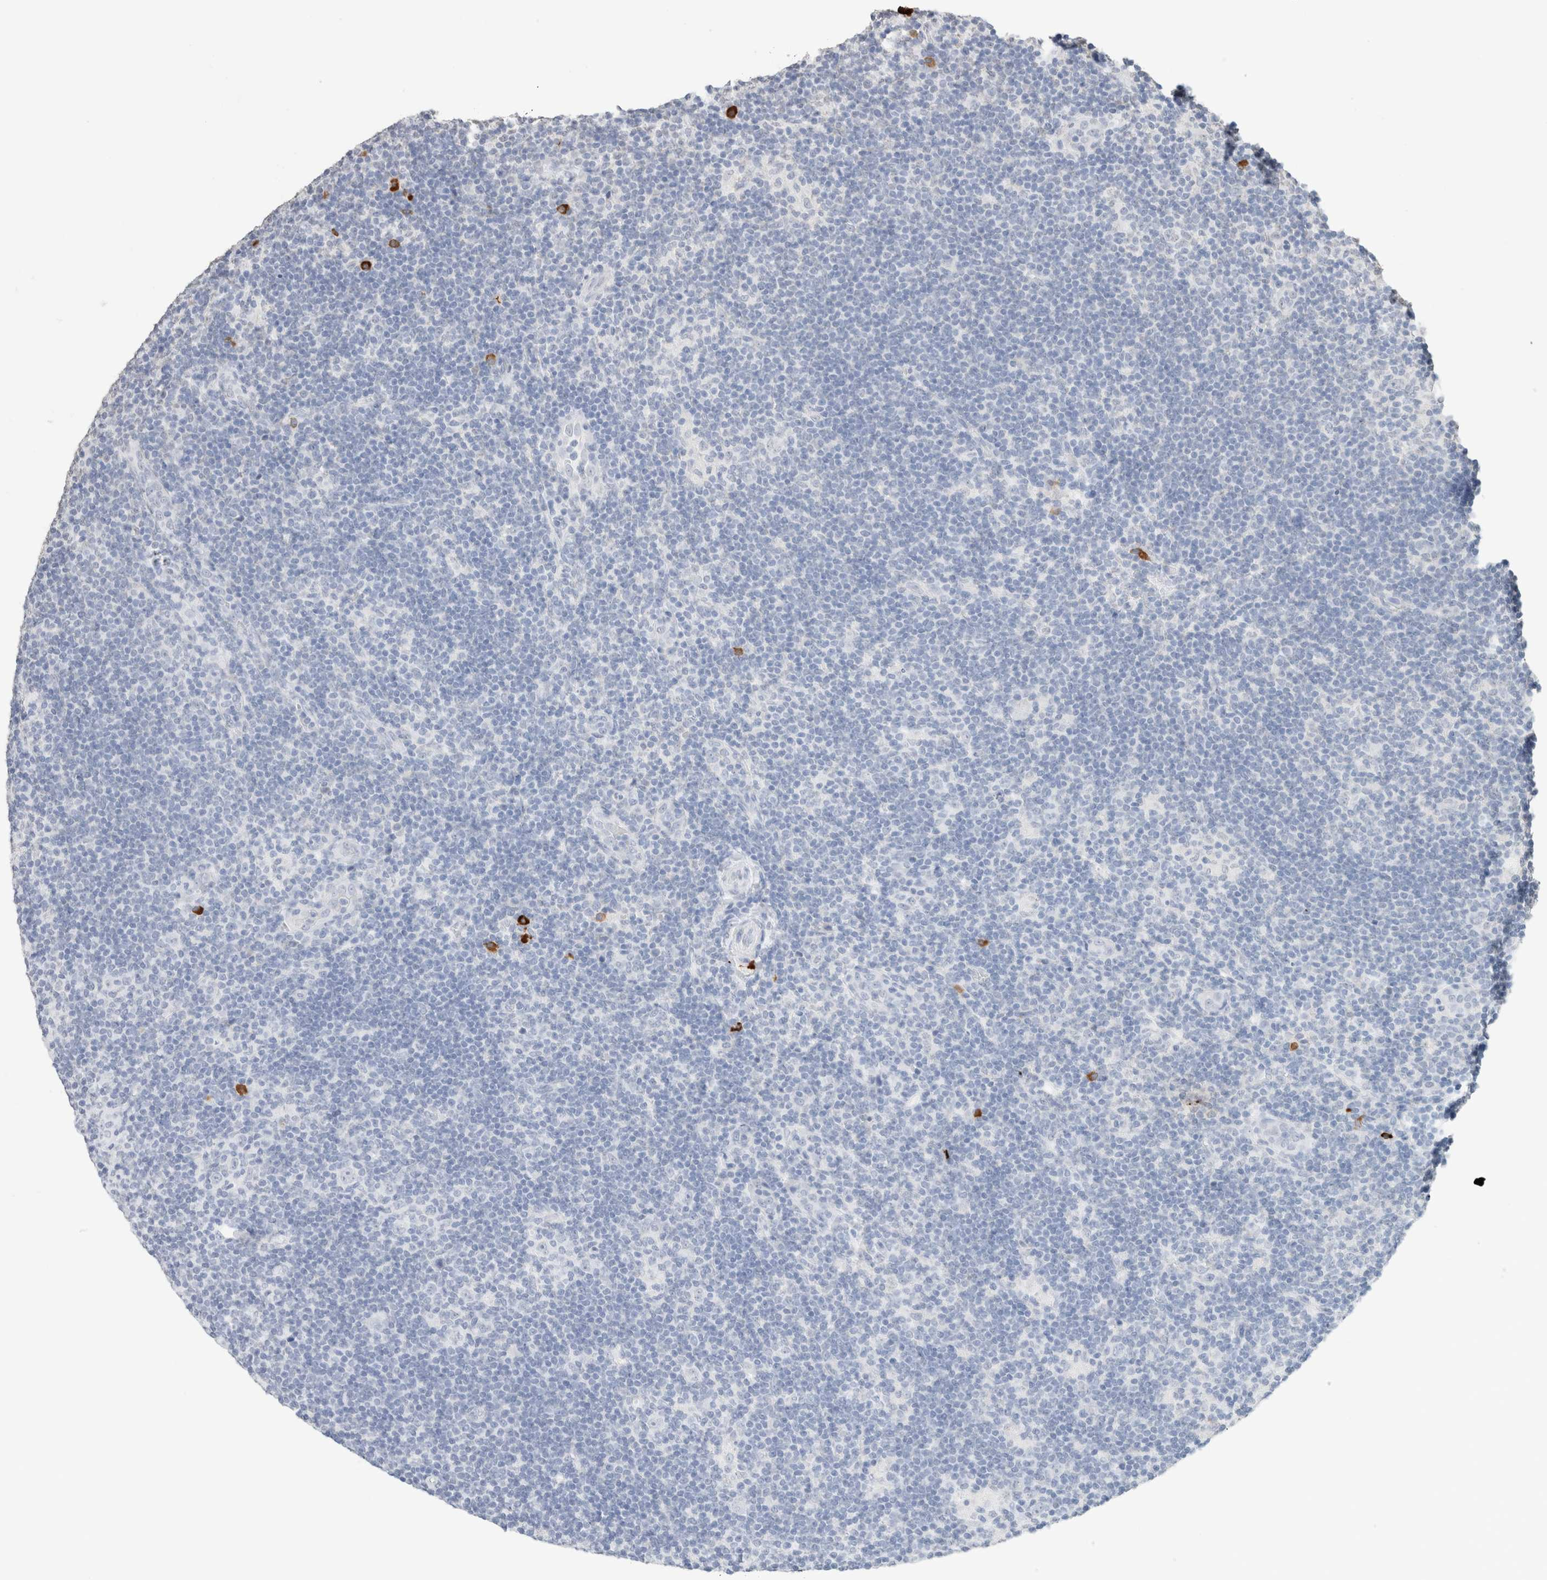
{"staining": {"intensity": "negative", "quantity": "none", "location": "none"}, "tissue": "lymphoma", "cell_type": "Tumor cells", "image_type": "cancer", "snomed": [{"axis": "morphology", "description": "Hodgkin's disease, NOS"}, {"axis": "topography", "description": "Lymph node"}], "caption": "IHC of lymphoma displays no expression in tumor cells.", "gene": "CD80", "patient": {"sex": "female", "age": 57}}